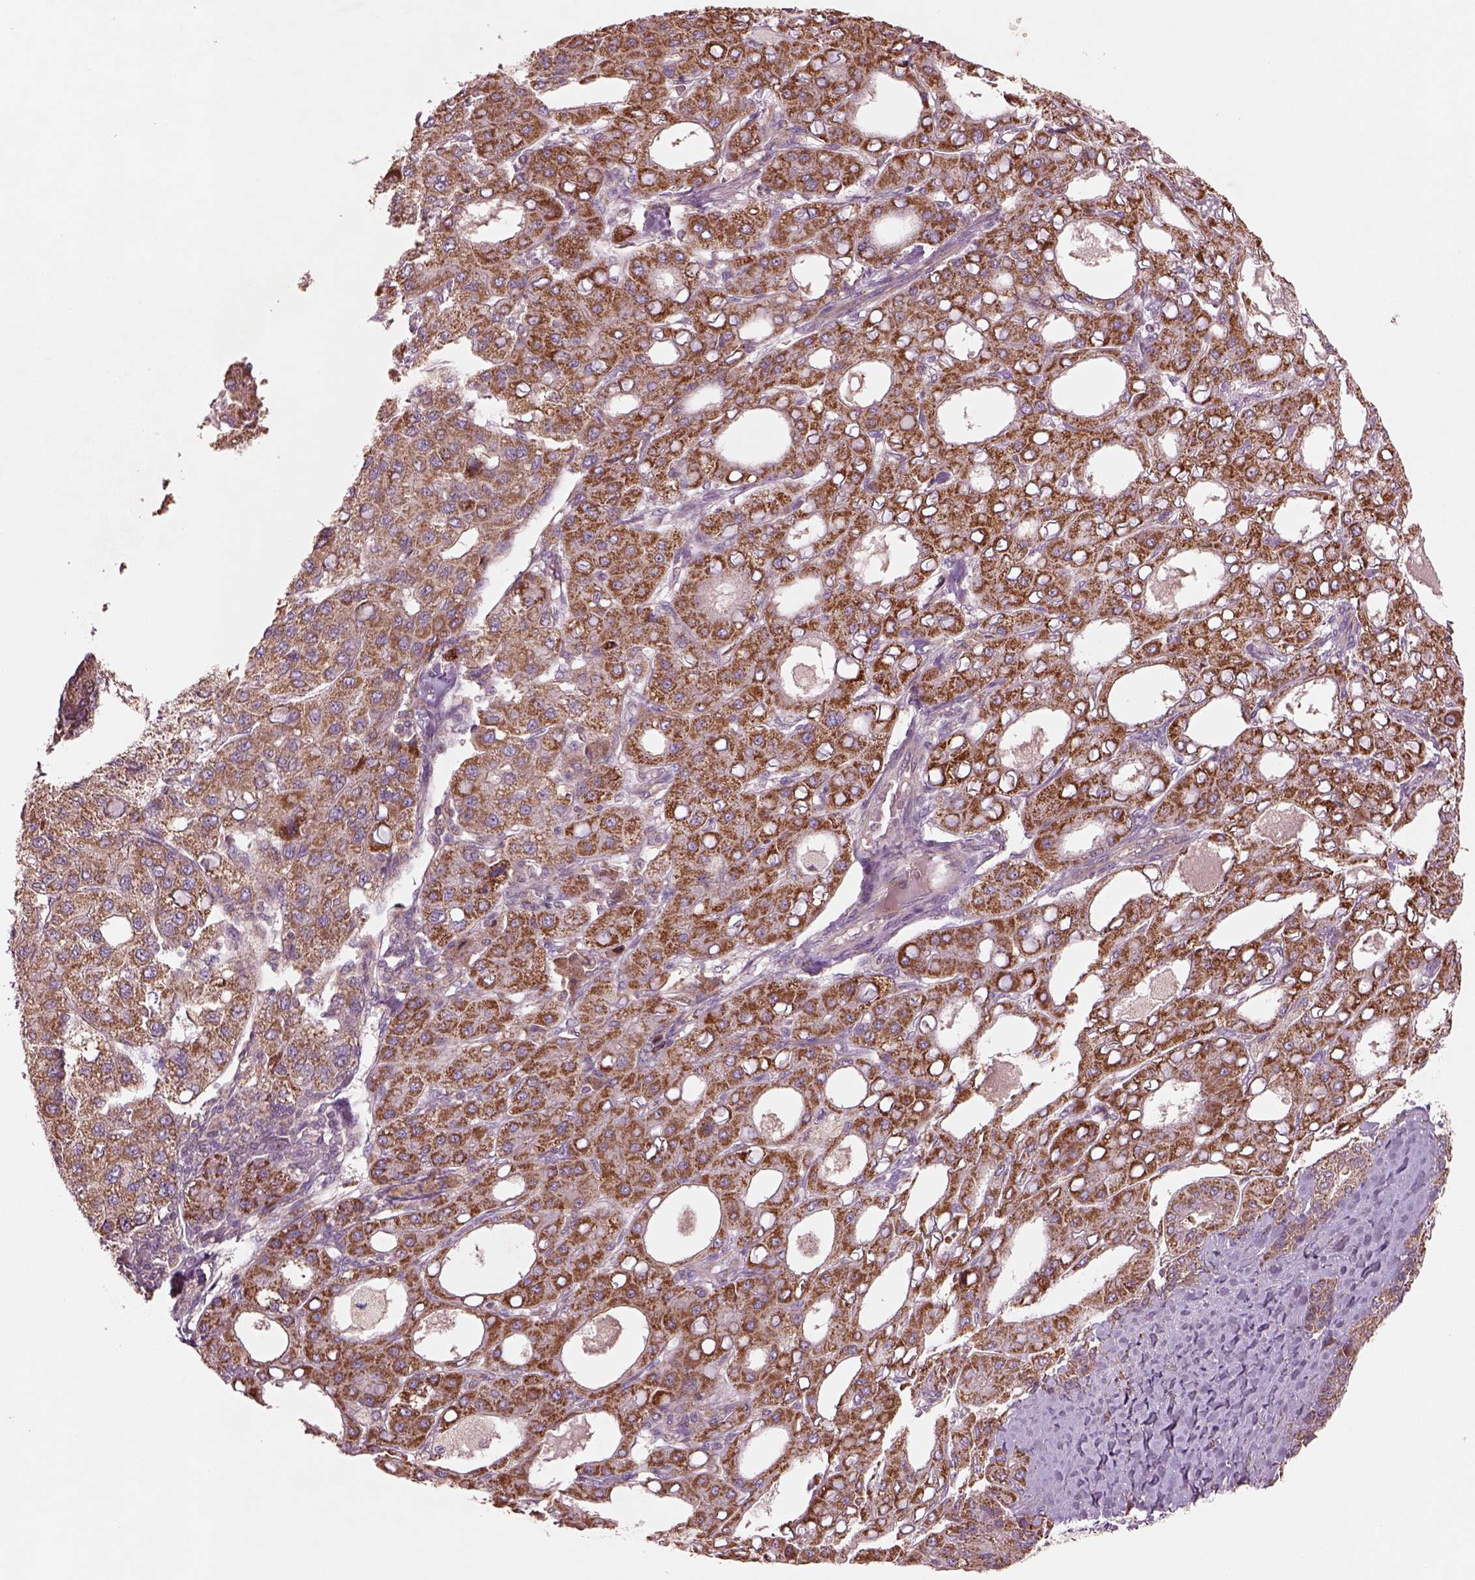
{"staining": {"intensity": "moderate", "quantity": ">75%", "location": "cytoplasmic/membranous"}, "tissue": "liver cancer", "cell_type": "Tumor cells", "image_type": "cancer", "snomed": [{"axis": "morphology", "description": "Carcinoma, Hepatocellular, NOS"}, {"axis": "topography", "description": "Liver"}], "caption": "Tumor cells demonstrate moderate cytoplasmic/membranous staining in approximately >75% of cells in liver cancer (hepatocellular carcinoma). (Stains: DAB in brown, nuclei in blue, Microscopy: brightfield microscopy at high magnification).", "gene": "SLC25A5", "patient": {"sex": "male", "age": 65}}